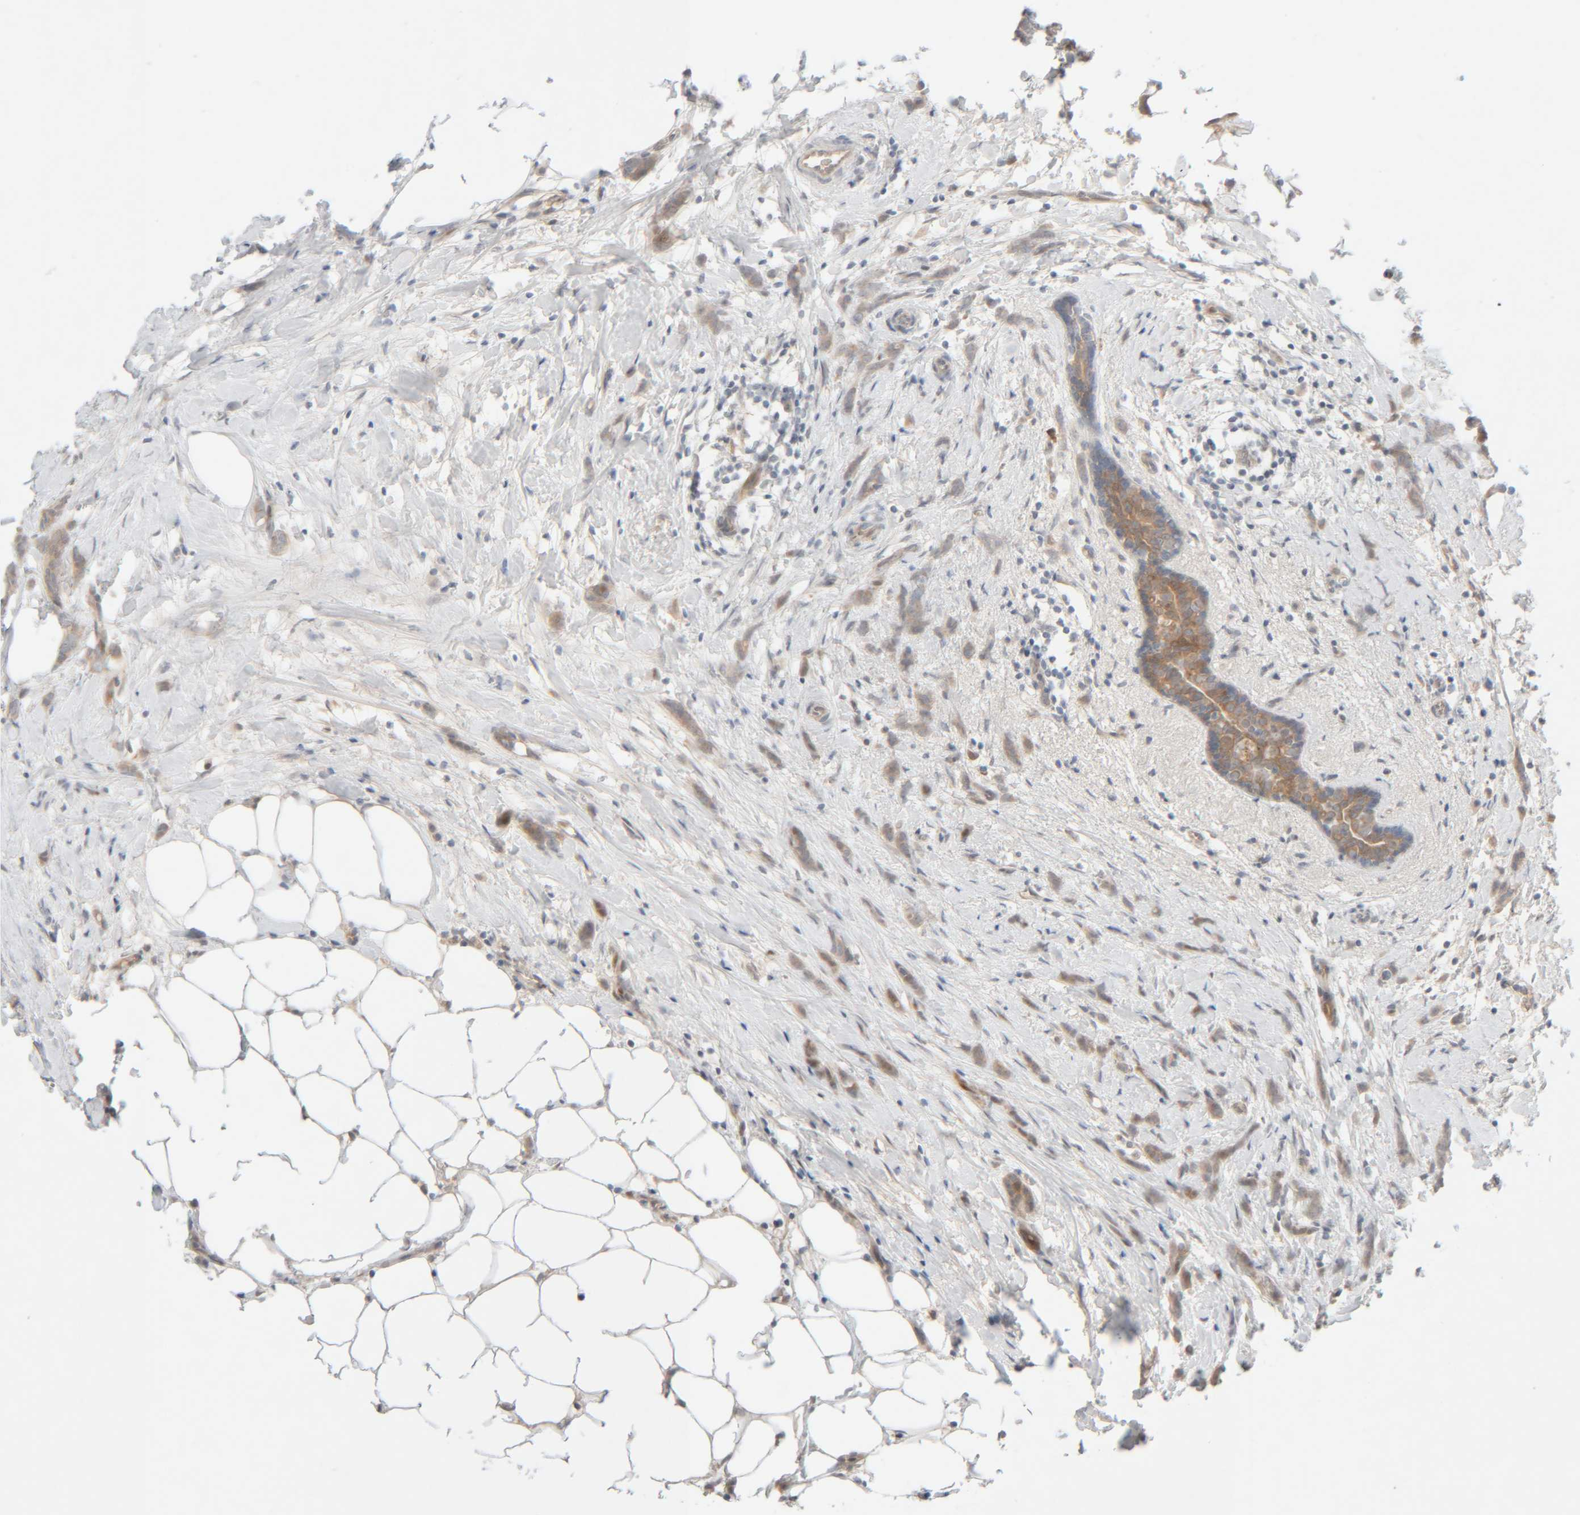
{"staining": {"intensity": "weak", "quantity": ">75%", "location": "cytoplasmic/membranous"}, "tissue": "breast cancer", "cell_type": "Tumor cells", "image_type": "cancer", "snomed": [{"axis": "morphology", "description": "Lobular carcinoma, in situ"}, {"axis": "morphology", "description": "Lobular carcinoma"}, {"axis": "topography", "description": "Breast"}], "caption": "Tumor cells reveal low levels of weak cytoplasmic/membranous positivity in approximately >75% of cells in lobular carcinoma in situ (breast).", "gene": "CHKA", "patient": {"sex": "female", "age": 41}}